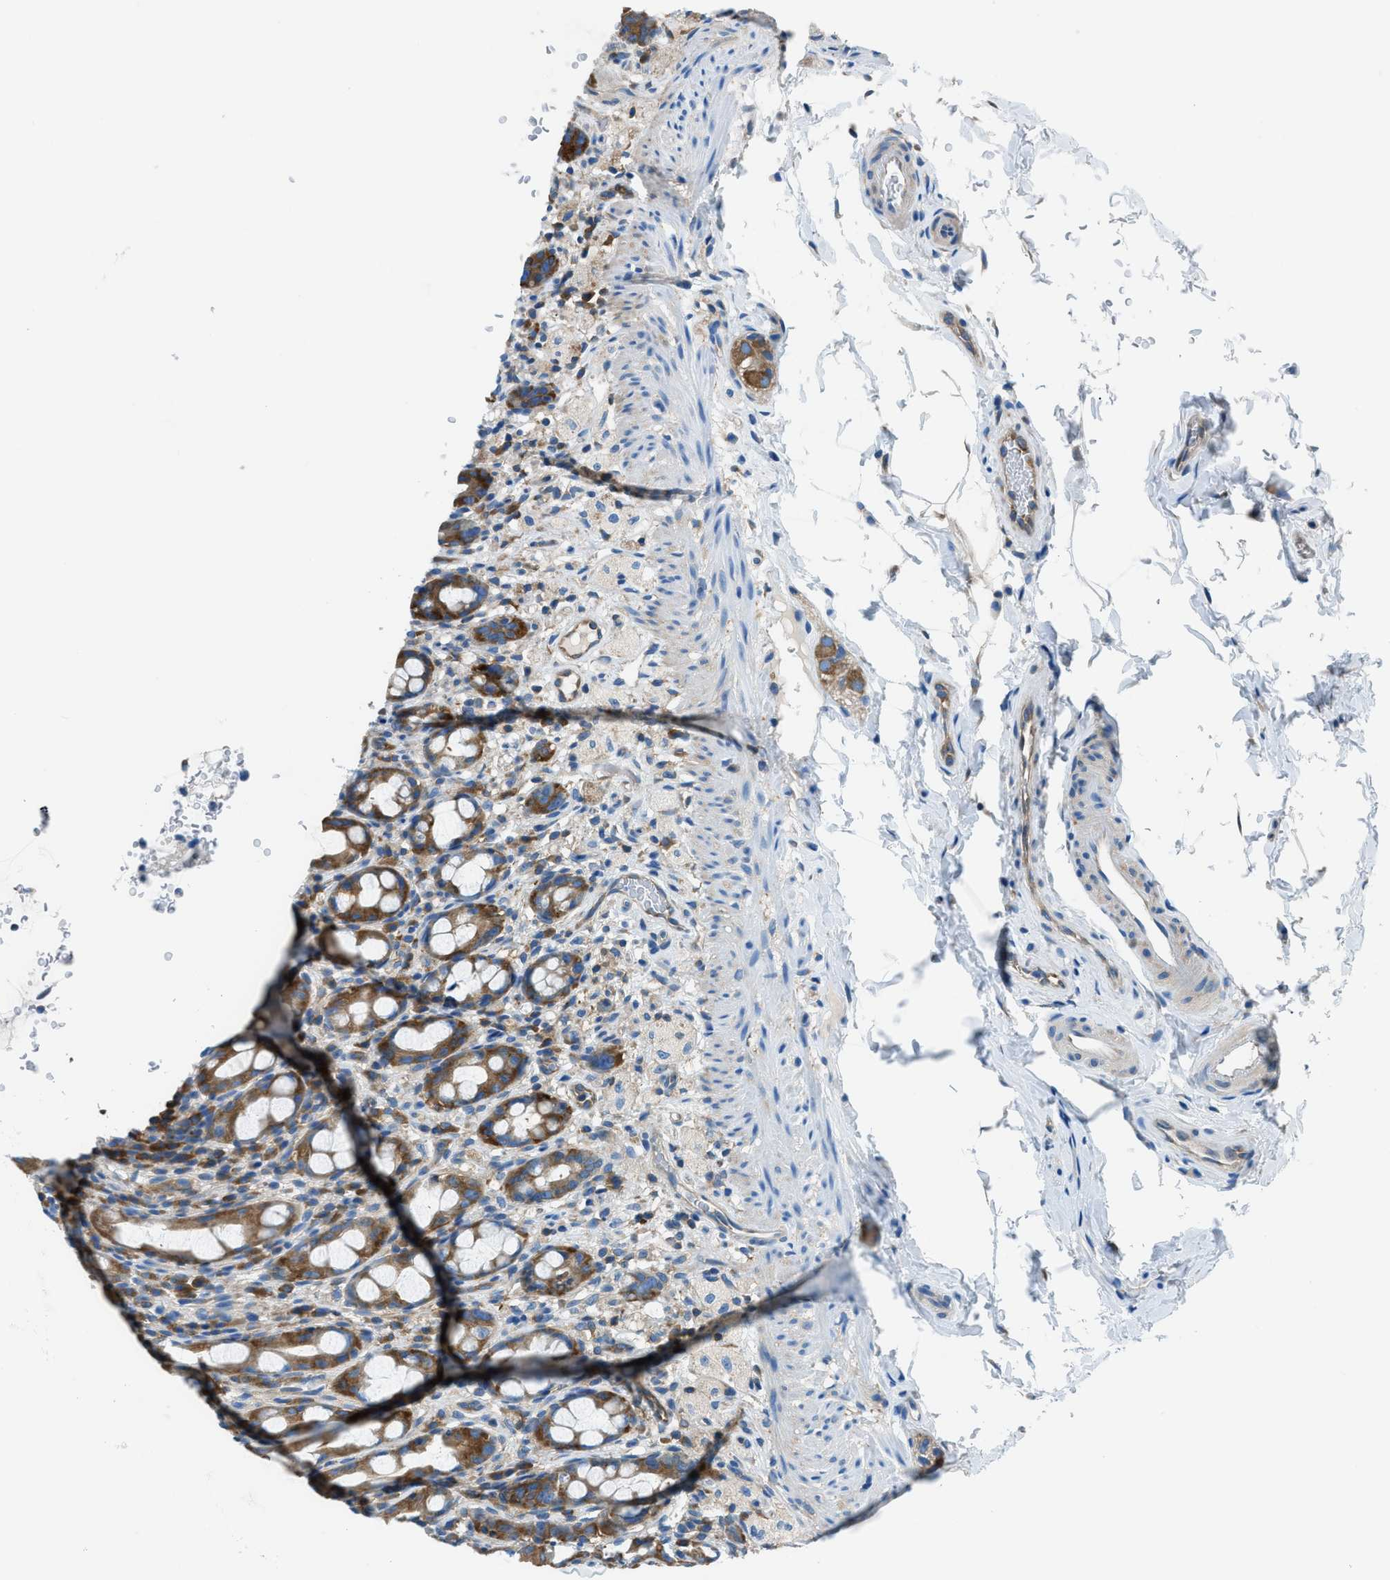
{"staining": {"intensity": "moderate", "quantity": ">75%", "location": "cytoplasmic/membranous"}, "tissue": "rectum", "cell_type": "Glandular cells", "image_type": "normal", "snomed": [{"axis": "morphology", "description": "Normal tissue, NOS"}, {"axis": "topography", "description": "Rectum"}], "caption": "Moderate cytoplasmic/membranous positivity is present in about >75% of glandular cells in benign rectum.", "gene": "SARS1", "patient": {"sex": "male", "age": 44}}